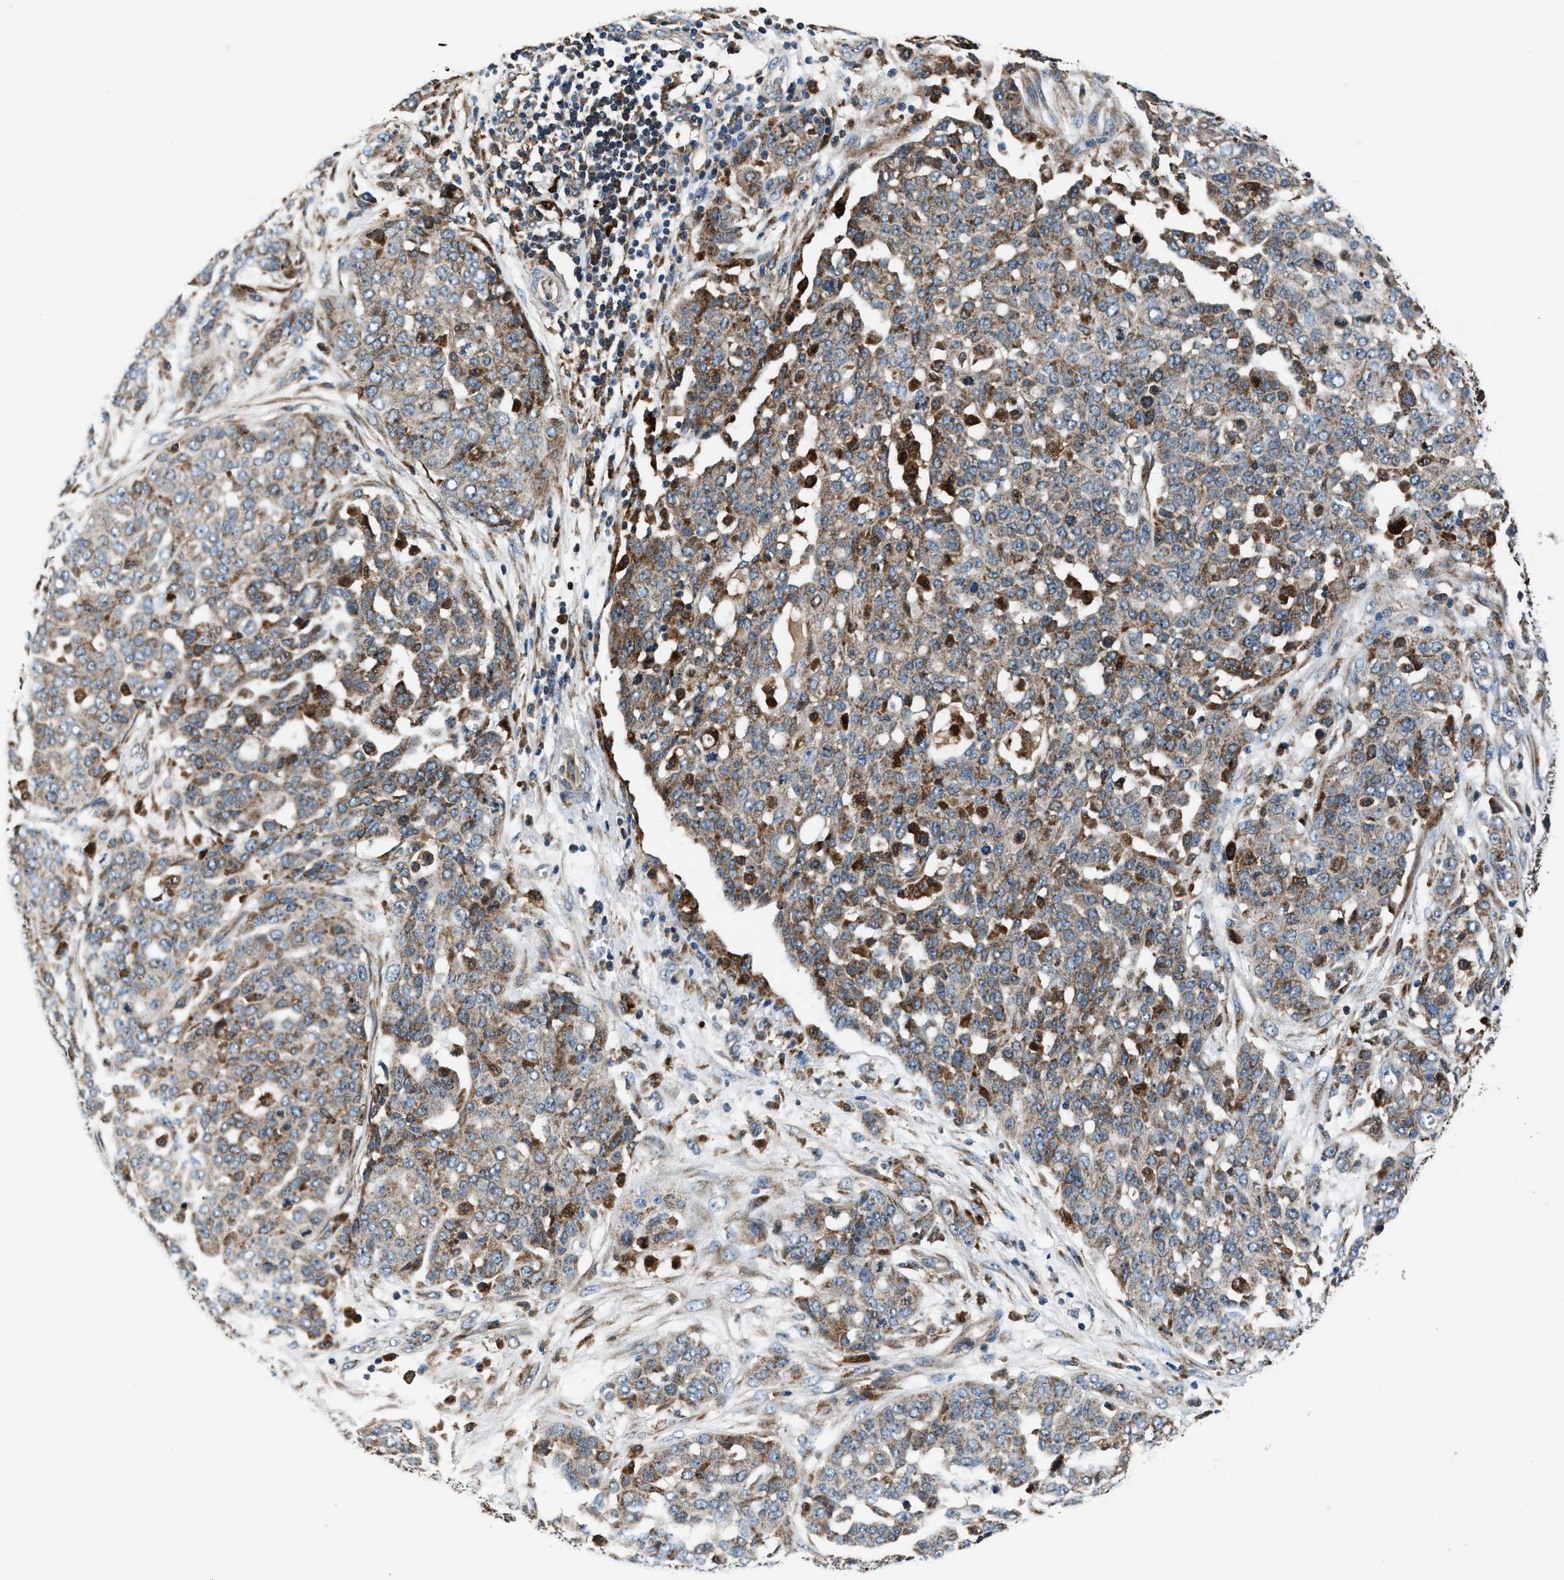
{"staining": {"intensity": "moderate", "quantity": ">75%", "location": "cytoplasmic/membranous"}, "tissue": "ovarian cancer", "cell_type": "Tumor cells", "image_type": "cancer", "snomed": [{"axis": "morphology", "description": "Cystadenocarcinoma, serous, NOS"}, {"axis": "topography", "description": "Soft tissue"}, {"axis": "topography", "description": "Ovary"}], "caption": "This image displays immunohistochemistry (IHC) staining of ovarian serous cystadenocarcinoma, with medium moderate cytoplasmic/membranous expression in about >75% of tumor cells.", "gene": "FAM221A", "patient": {"sex": "female", "age": 57}}